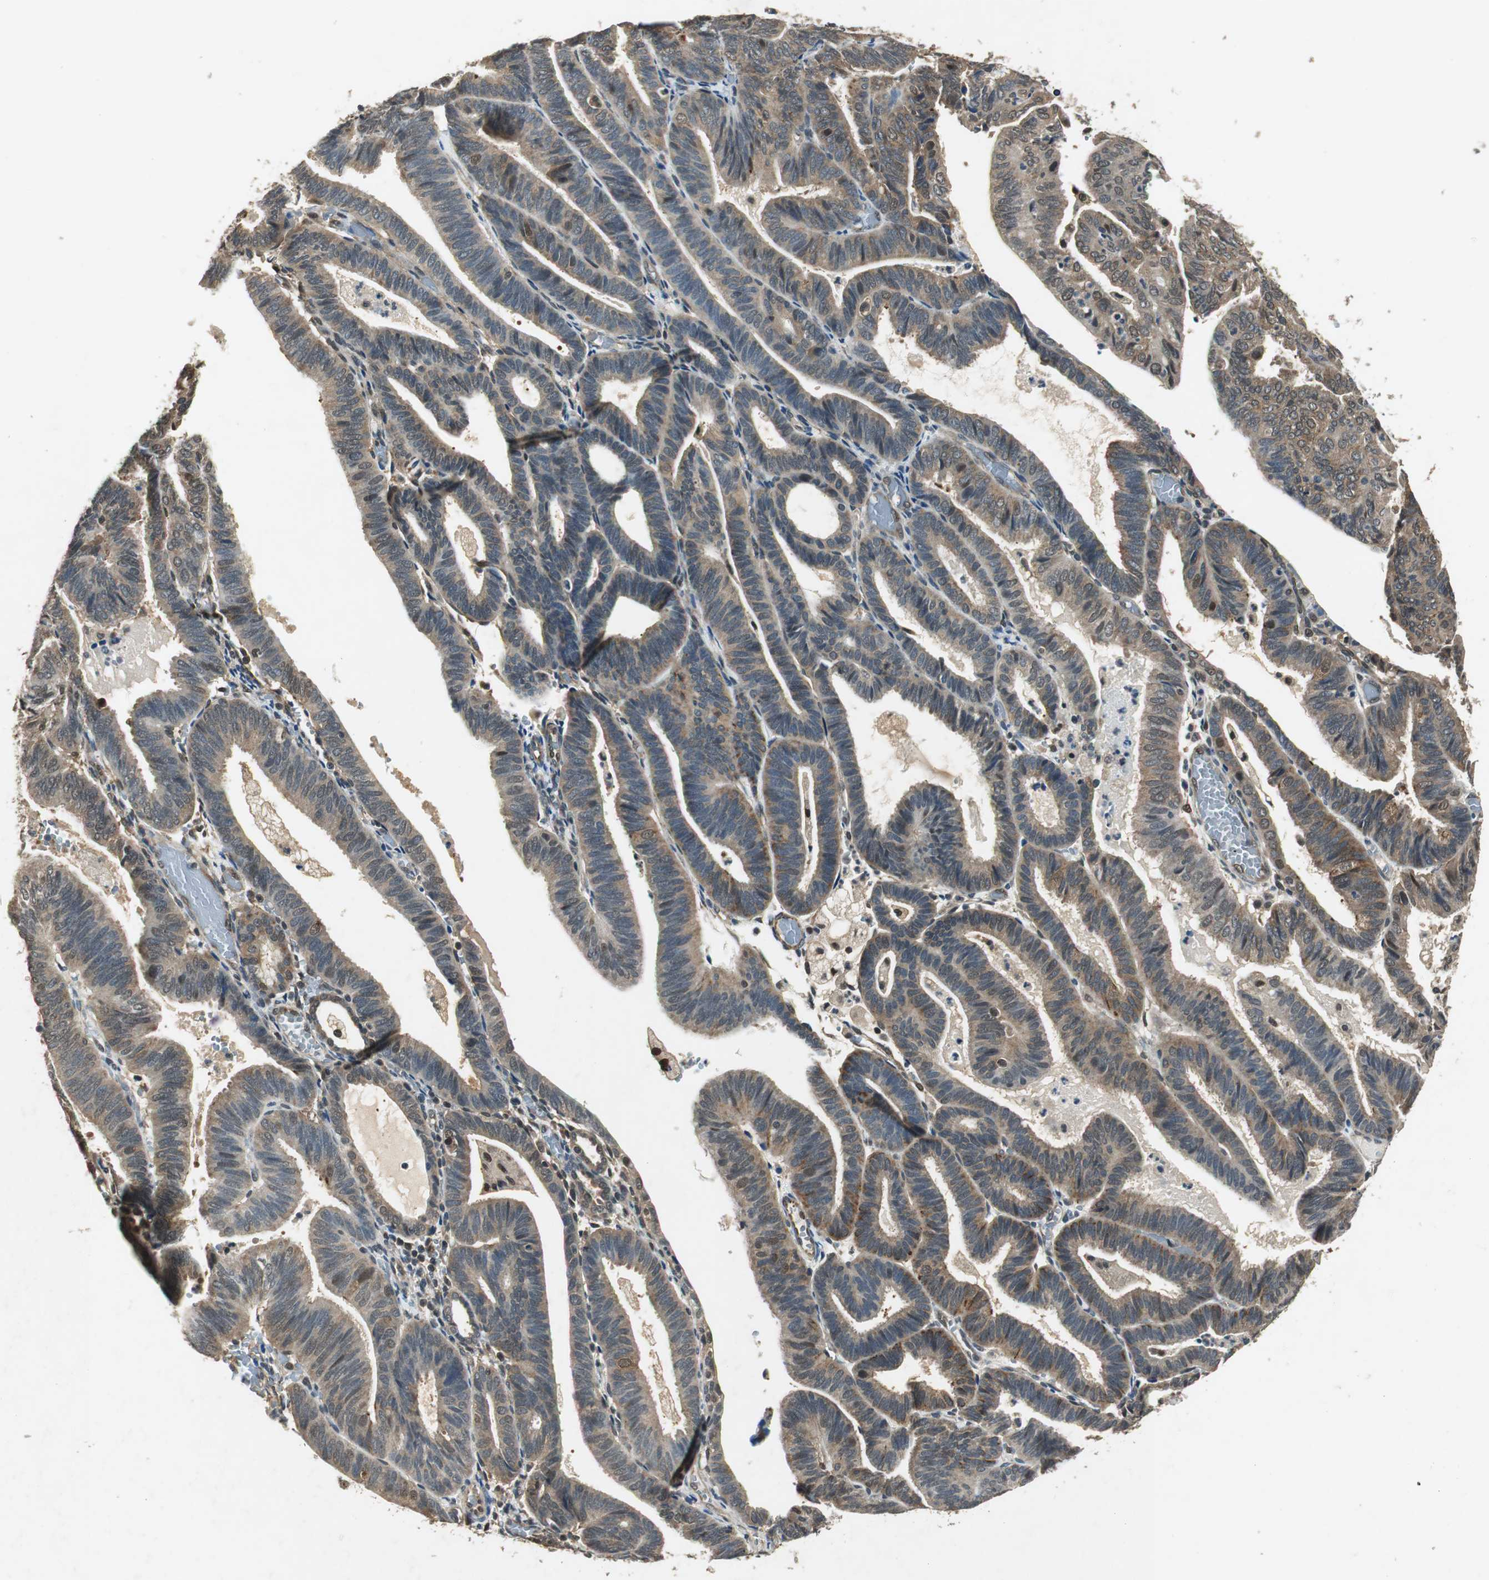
{"staining": {"intensity": "moderate", "quantity": "<25%", "location": "cytoplasmic/membranous"}, "tissue": "endometrial cancer", "cell_type": "Tumor cells", "image_type": "cancer", "snomed": [{"axis": "morphology", "description": "Adenocarcinoma, NOS"}, {"axis": "topography", "description": "Uterus"}], "caption": "IHC histopathology image of human endometrial cancer stained for a protein (brown), which displays low levels of moderate cytoplasmic/membranous expression in approximately <25% of tumor cells.", "gene": "PSMB4", "patient": {"sex": "female", "age": 60}}